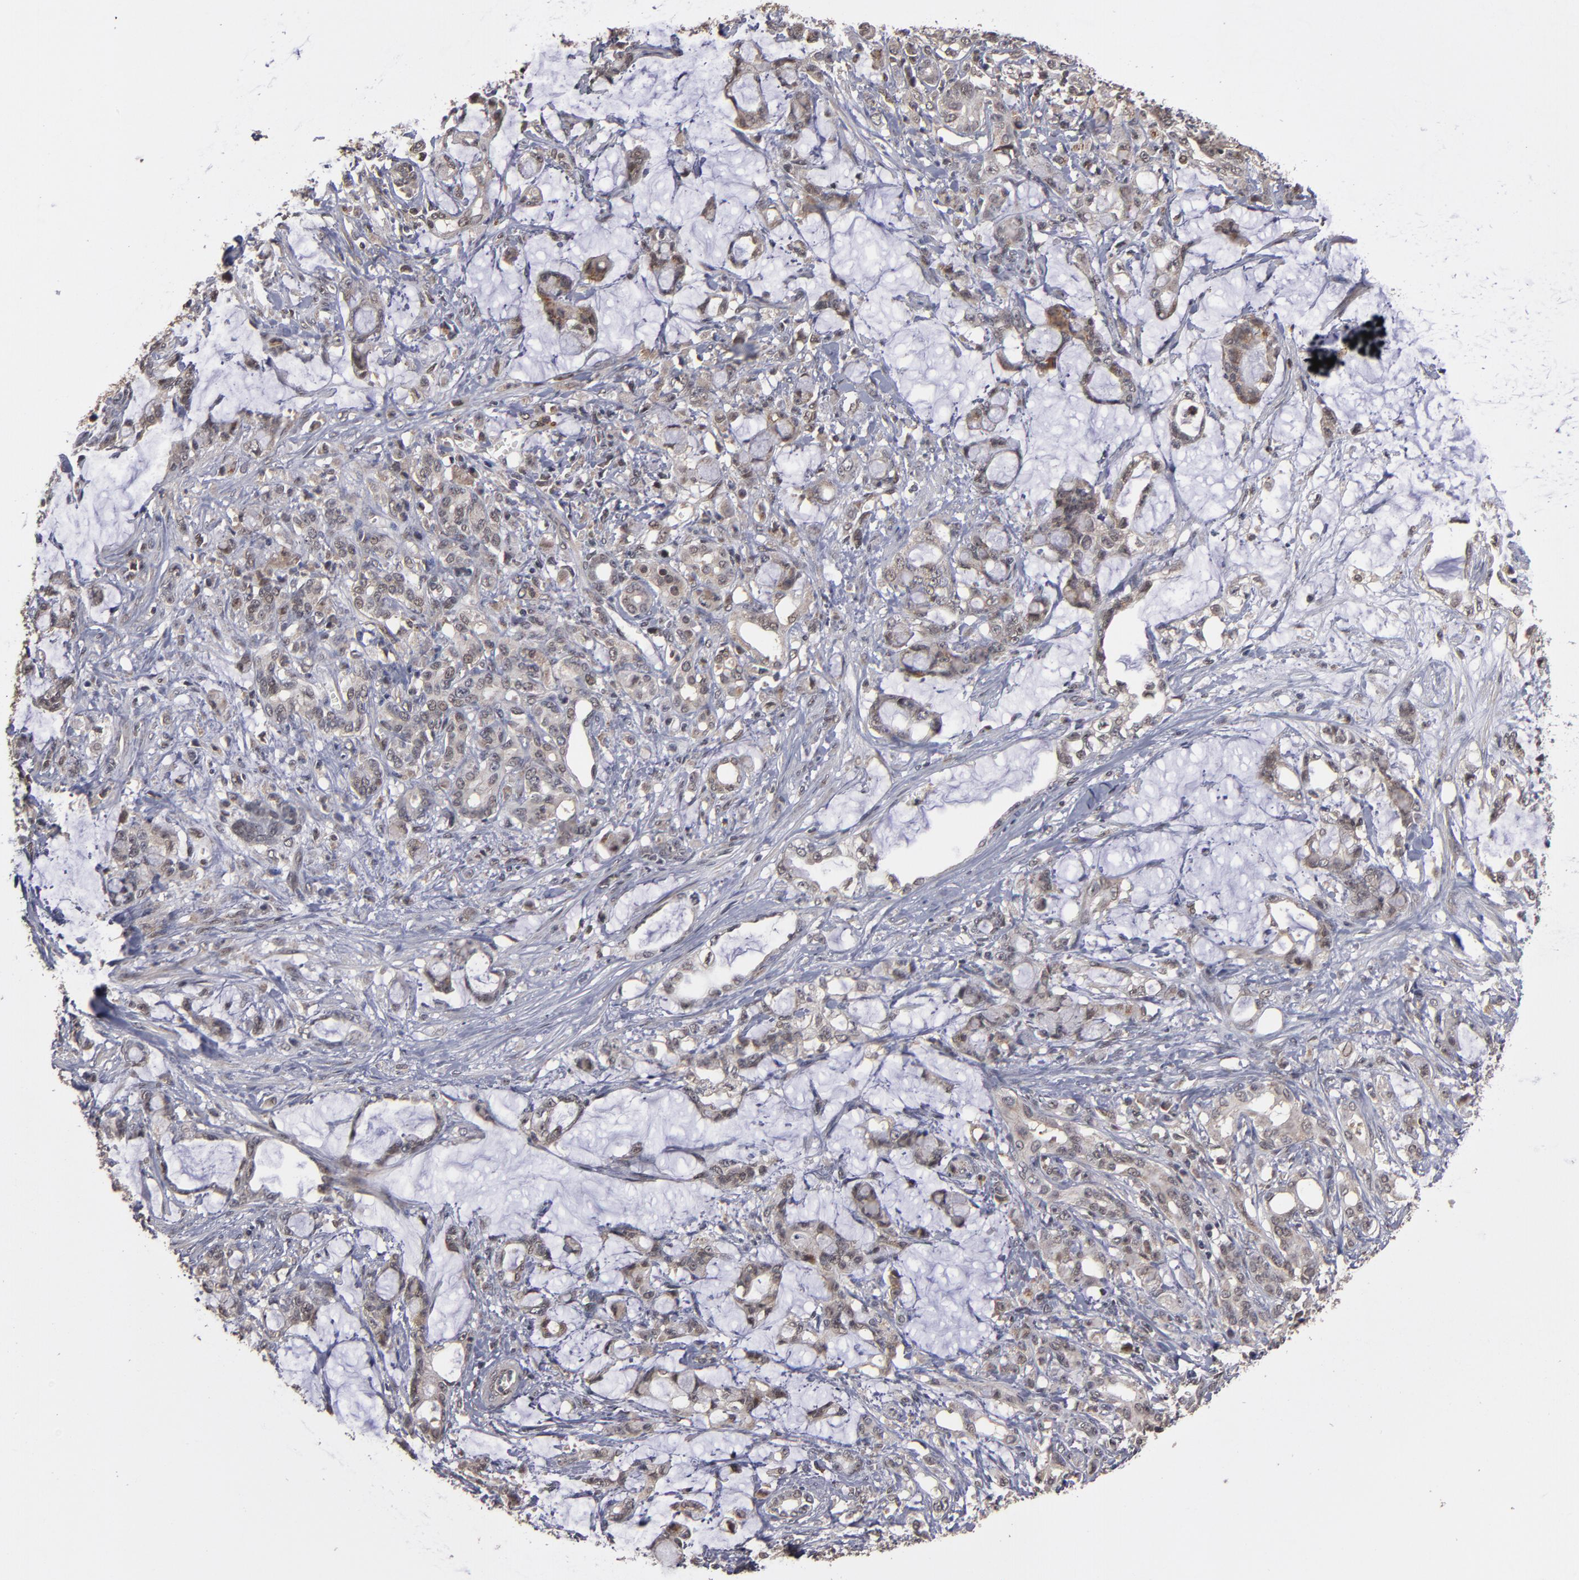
{"staining": {"intensity": "weak", "quantity": "<25%", "location": "cytoplasmic/membranous"}, "tissue": "pancreatic cancer", "cell_type": "Tumor cells", "image_type": "cancer", "snomed": [{"axis": "morphology", "description": "Adenocarcinoma, NOS"}, {"axis": "topography", "description": "Pancreas"}], "caption": "Tumor cells are negative for brown protein staining in pancreatic adenocarcinoma.", "gene": "CUL5", "patient": {"sex": "female", "age": 73}}